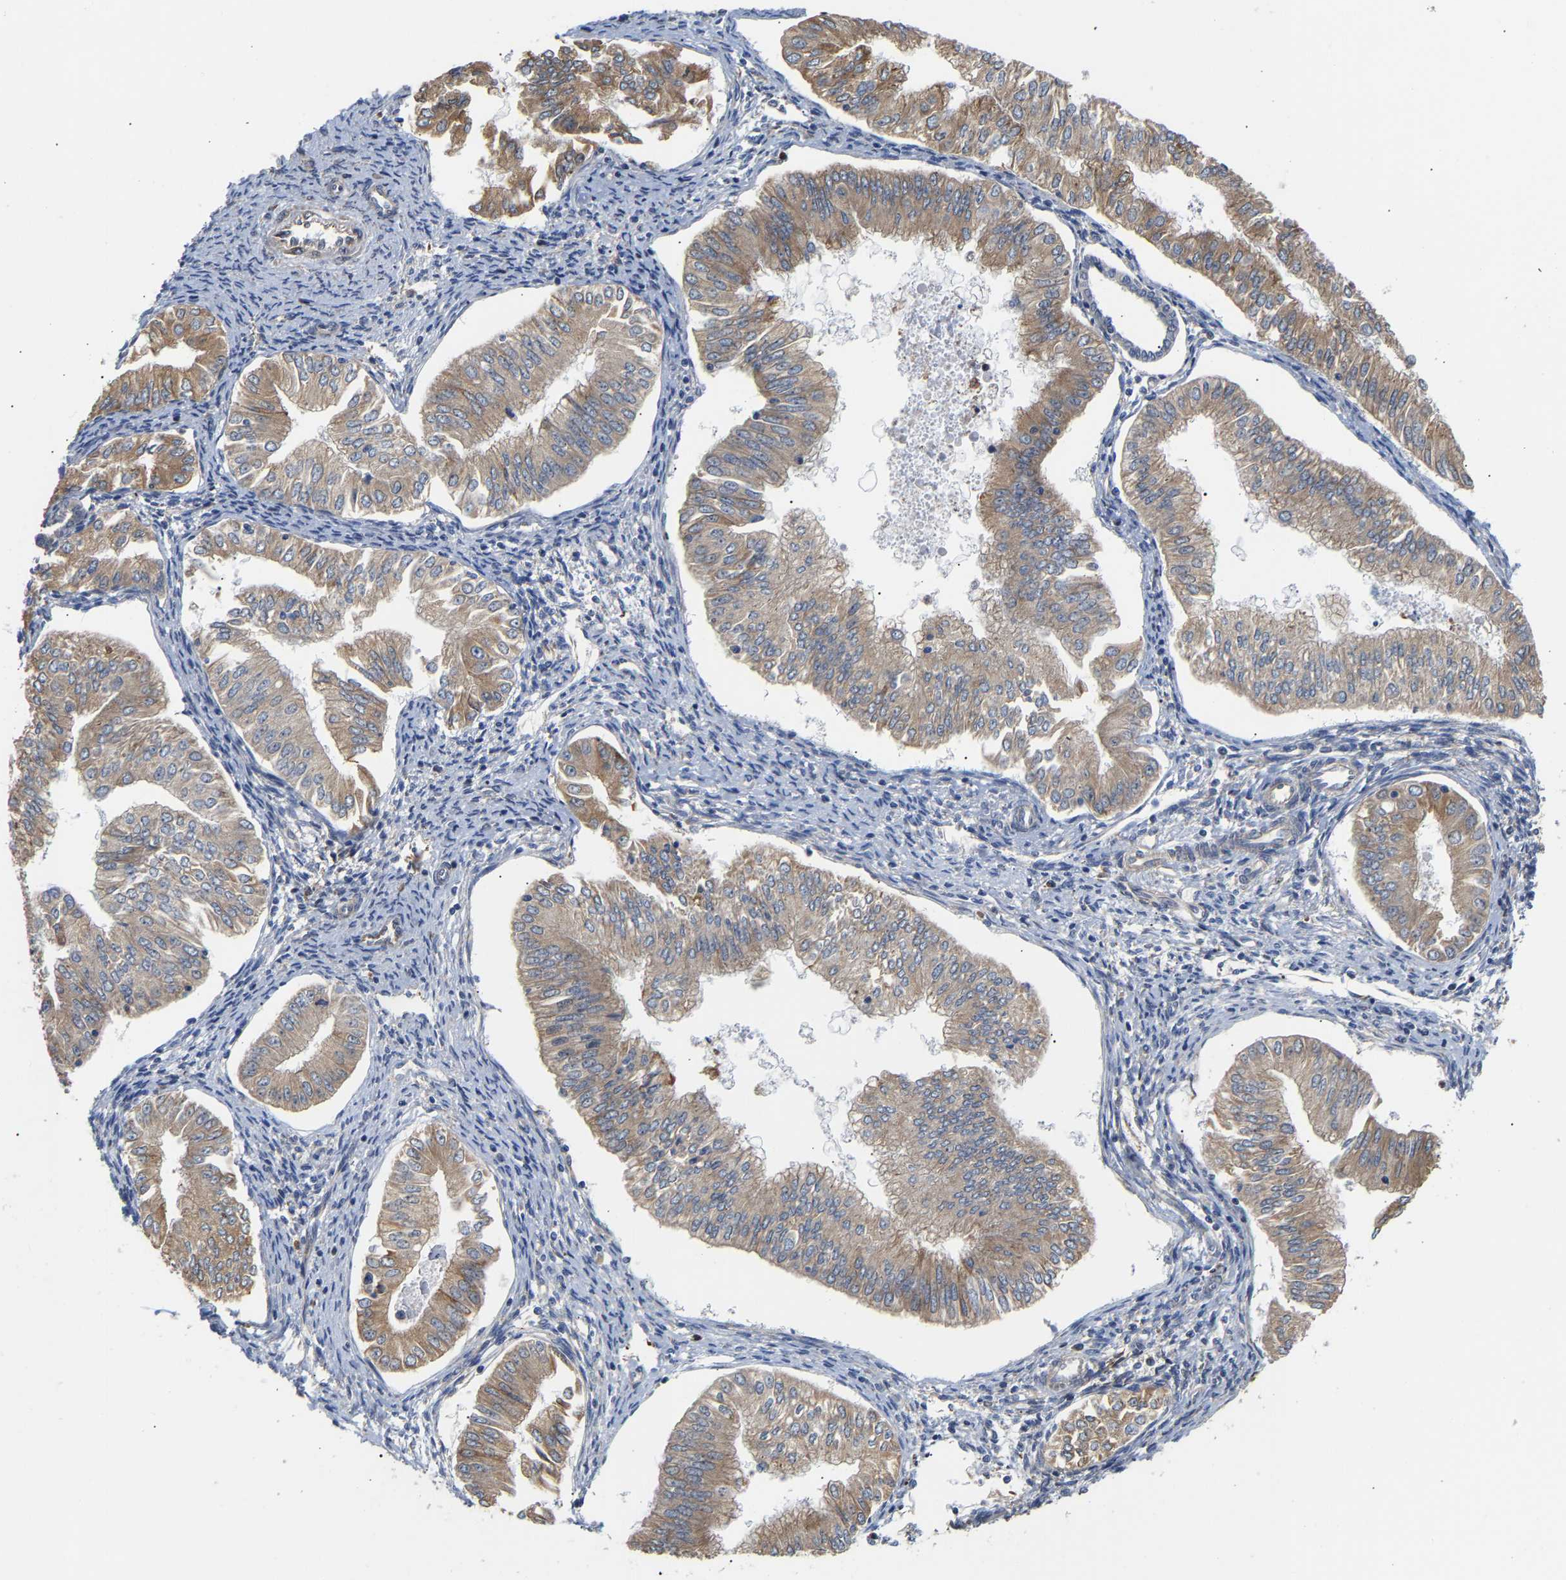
{"staining": {"intensity": "moderate", "quantity": ">75%", "location": "cytoplasmic/membranous"}, "tissue": "endometrial cancer", "cell_type": "Tumor cells", "image_type": "cancer", "snomed": [{"axis": "morphology", "description": "Normal tissue, NOS"}, {"axis": "morphology", "description": "Adenocarcinoma, NOS"}, {"axis": "topography", "description": "Endometrium"}], "caption": "Protein staining by IHC reveals moderate cytoplasmic/membranous positivity in approximately >75% of tumor cells in adenocarcinoma (endometrial).", "gene": "ARAP1", "patient": {"sex": "female", "age": 53}}